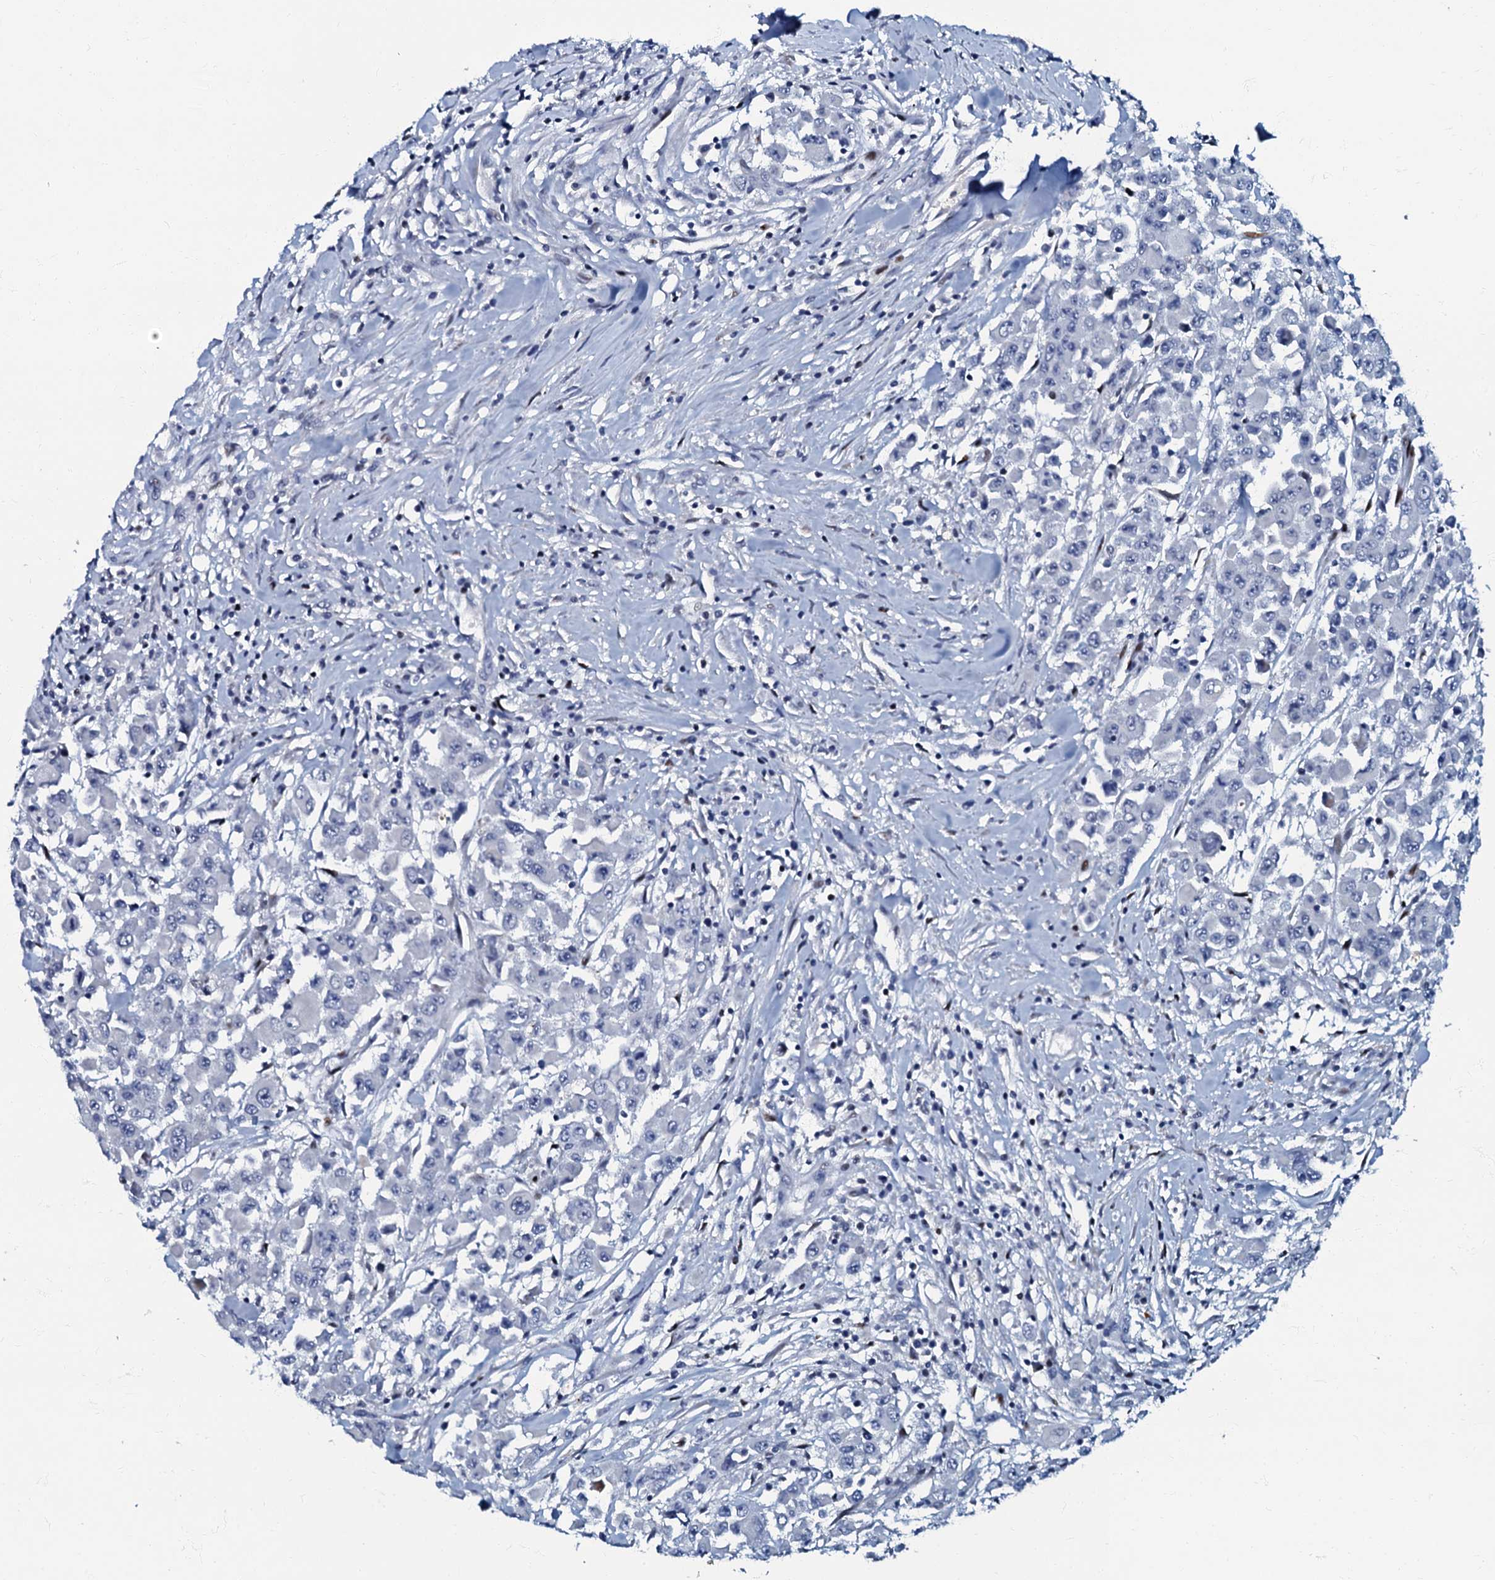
{"staining": {"intensity": "negative", "quantity": "none", "location": "none"}, "tissue": "colorectal cancer", "cell_type": "Tumor cells", "image_type": "cancer", "snomed": [{"axis": "morphology", "description": "Adenocarcinoma, NOS"}, {"axis": "topography", "description": "Colon"}], "caption": "This is an immunohistochemistry (IHC) image of colorectal cancer (adenocarcinoma). There is no expression in tumor cells.", "gene": "MFSD5", "patient": {"sex": "male", "age": 51}}